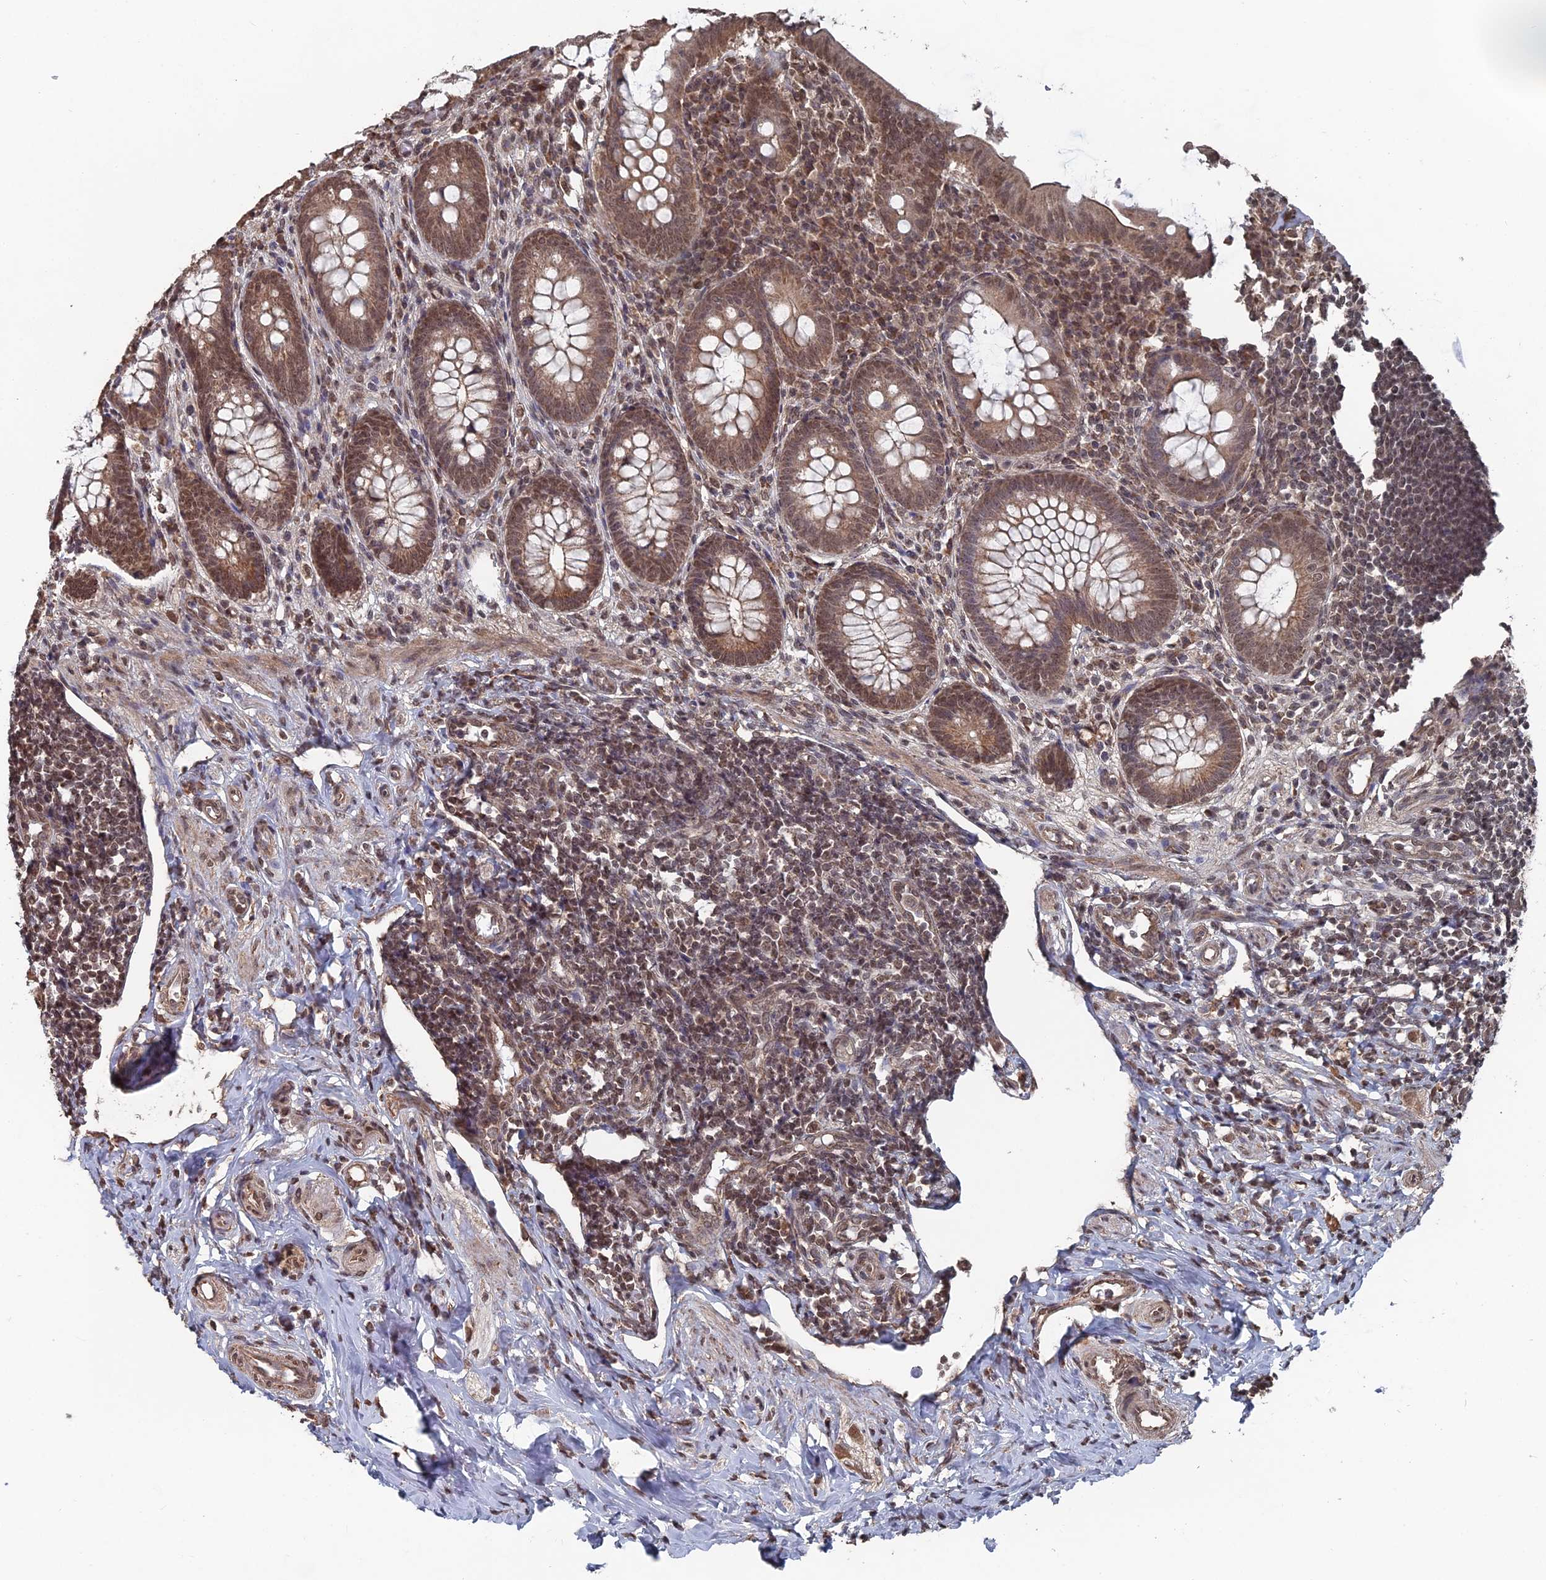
{"staining": {"intensity": "moderate", "quantity": ">75%", "location": "cytoplasmic/membranous,nuclear"}, "tissue": "appendix", "cell_type": "Glandular cells", "image_type": "normal", "snomed": [{"axis": "morphology", "description": "Normal tissue, NOS"}, {"axis": "topography", "description": "Appendix"}], "caption": "Glandular cells display moderate cytoplasmic/membranous,nuclear expression in about >75% of cells in benign appendix.", "gene": "CCNP", "patient": {"sex": "female", "age": 33}}